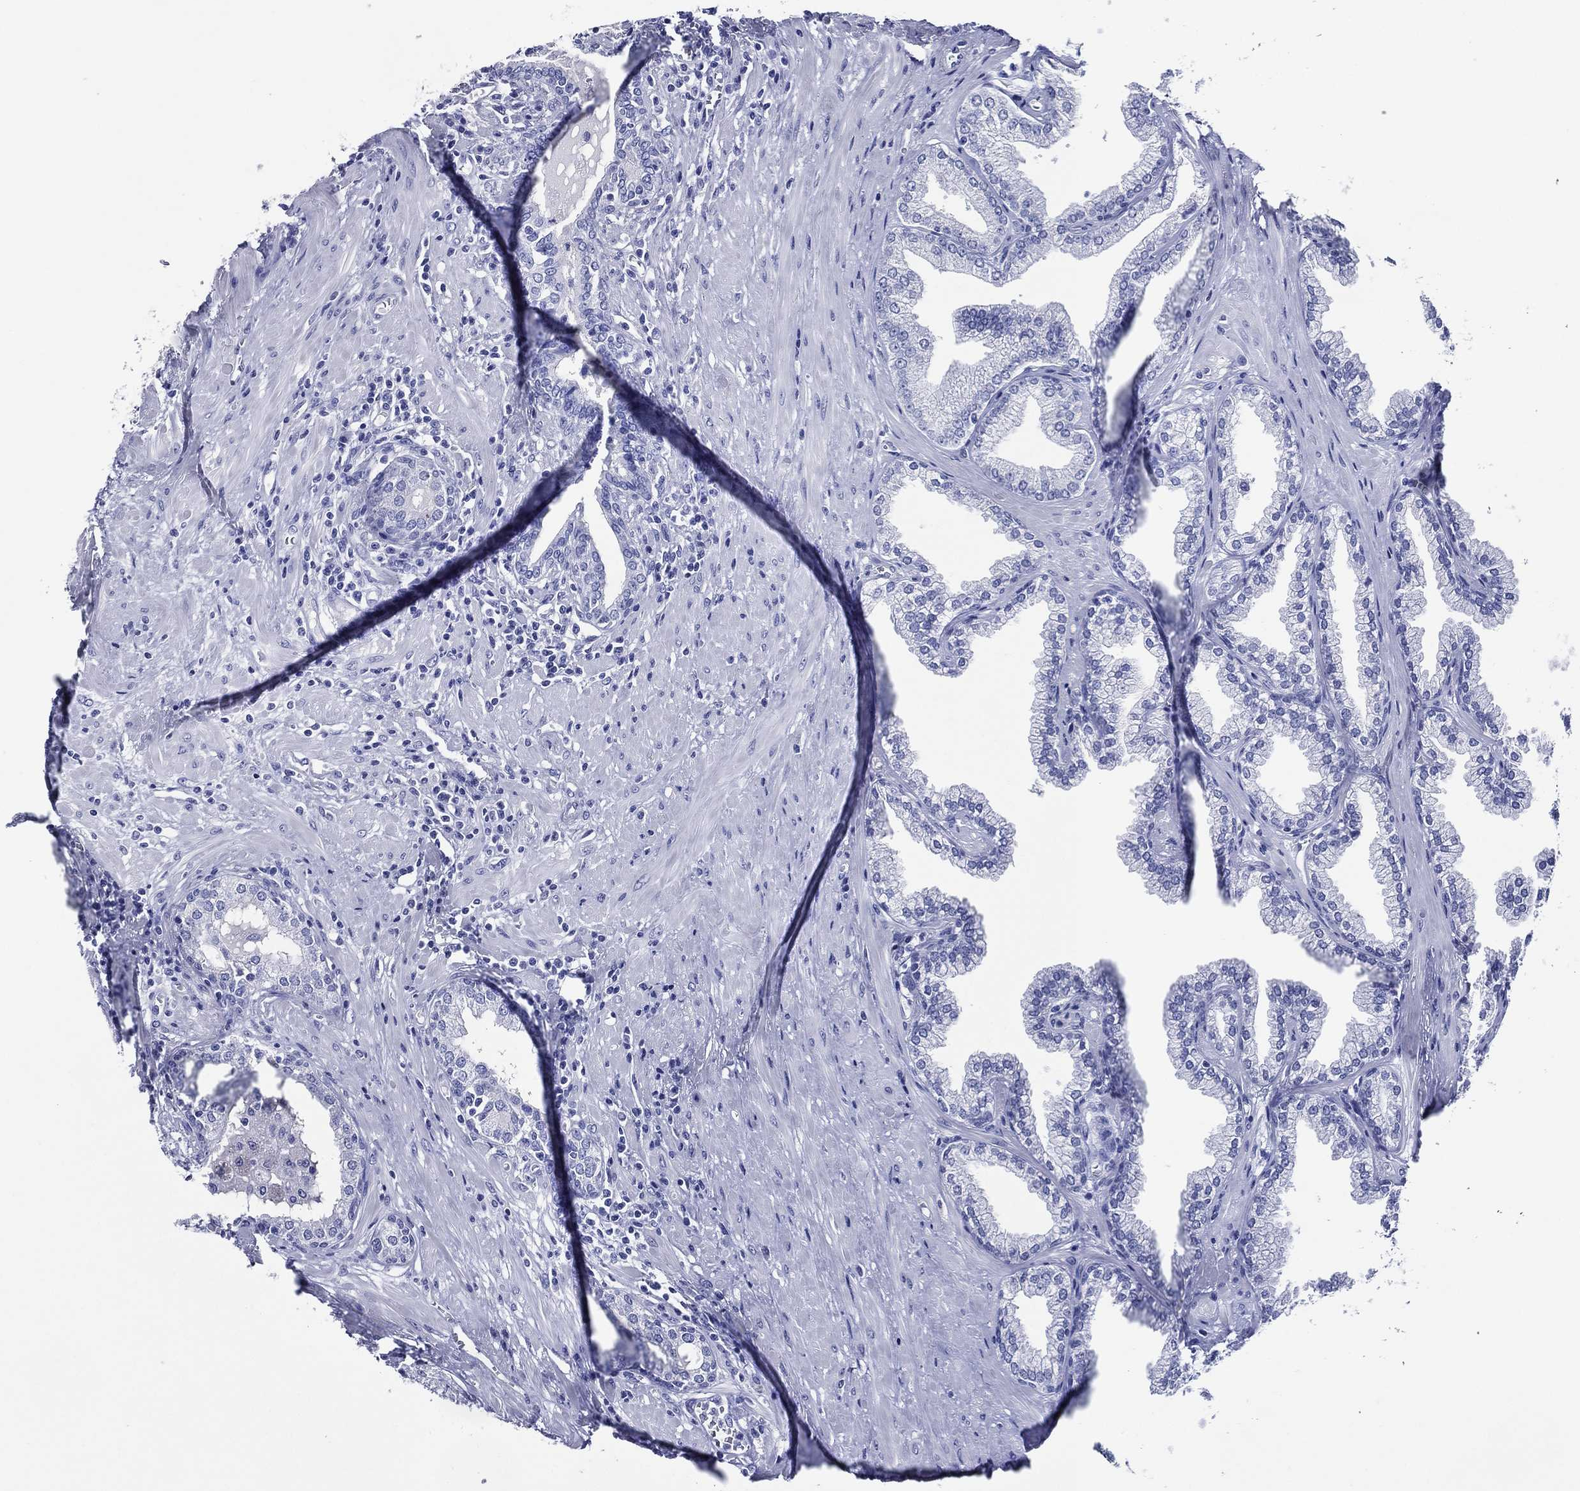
{"staining": {"intensity": "negative", "quantity": "none", "location": "none"}, "tissue": "prostate", "cell_type": "Glandular cells", "image_type": "normal", "snomed": [{"axis": "morphology", "description": "Normal tissue, NOS"}, {"axis": "topography", "description": "Prostate"}], "caption": "This image is of normal prostate stained with IHC to label a protein in brown with the nuclei are counter-stained blue. There is no staining in glandular cells.", "gene": "ACE2", "patient": {"sex": "male", "age": 64}}